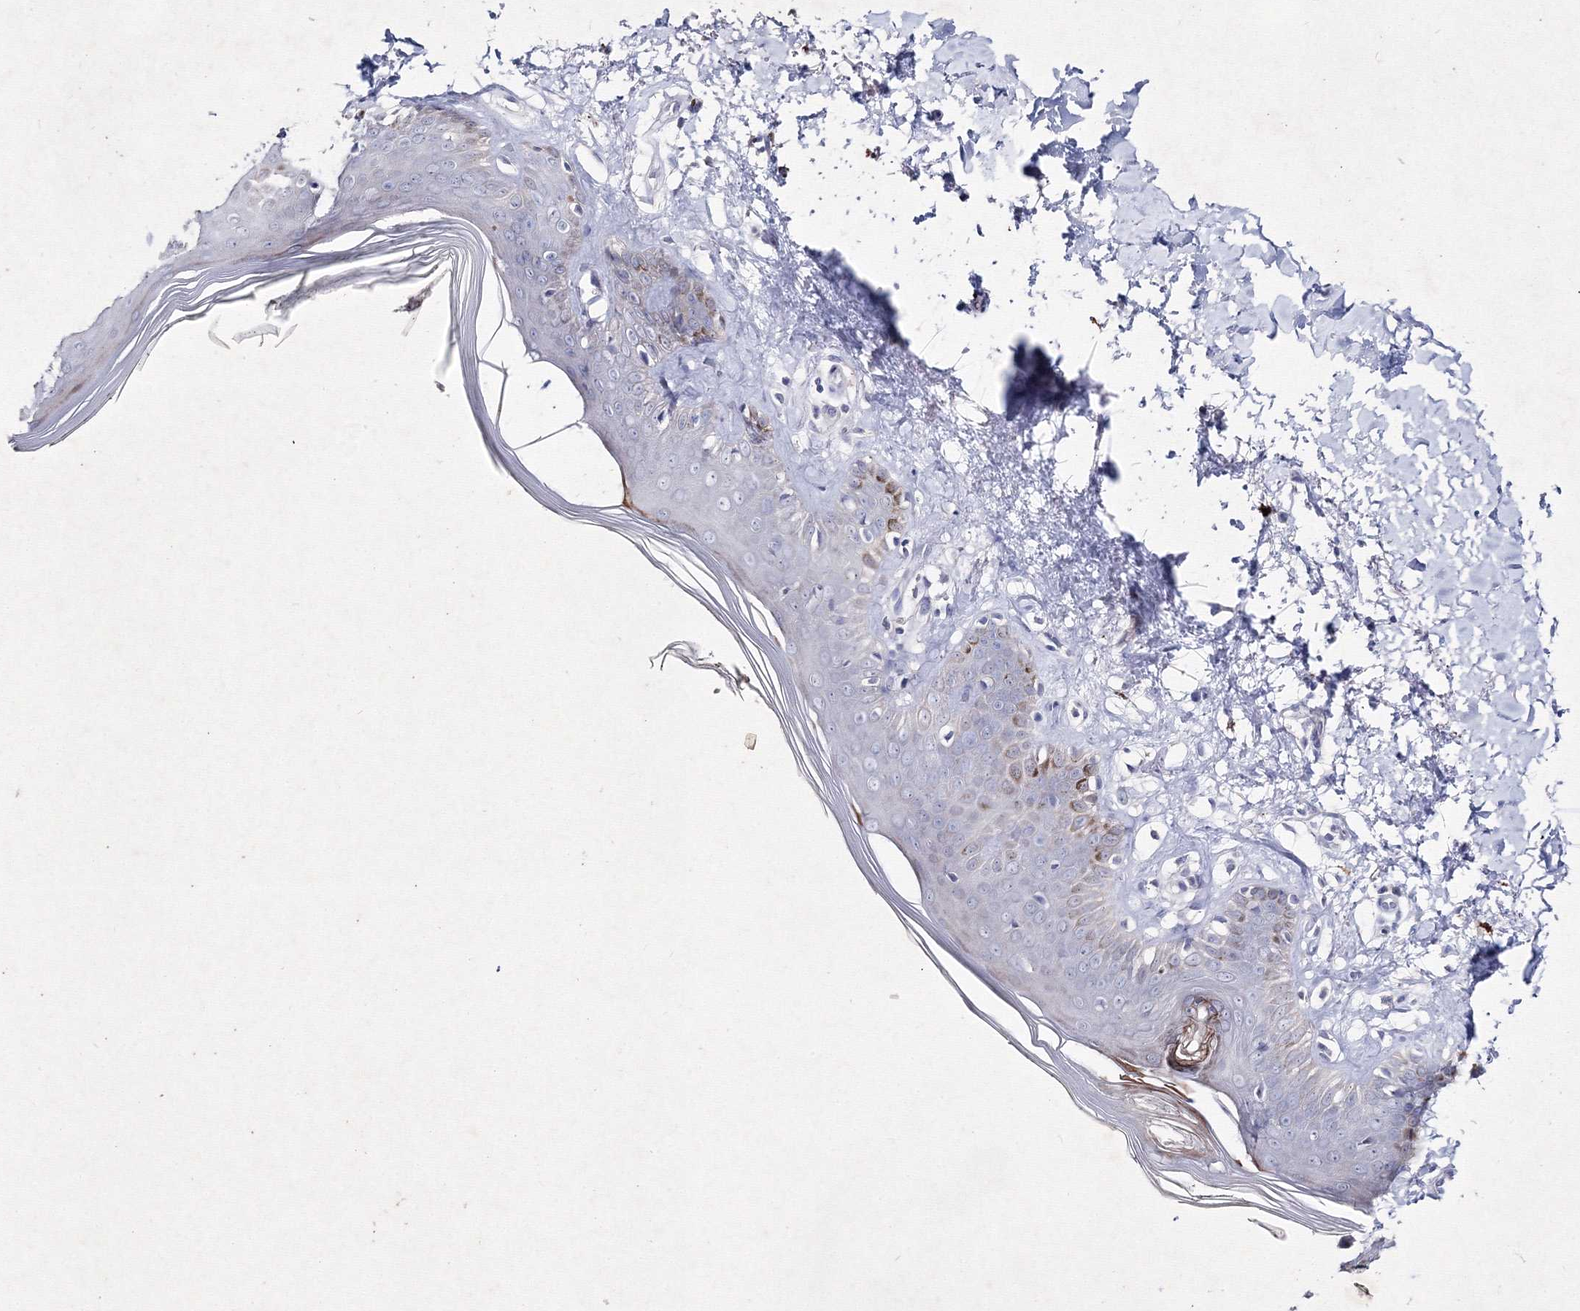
{"staining": {"intensity": "weak", "quantity": ">75%", "location": "cytoplasmic/membranous"}, "tissue": "skin", "cell_type": "Fibroblasts", "image_type": "normal", "snomed": [{"axis": "morphology", "description": "Normal tissue, NOS"}, {"axis": "topography", "description": "Skin"}], "caption": "High-magnification brightfield microscopy of benign skin stained with DAB (brown) and counterstained with hematoxylin (blue). fibroblasts exhibit weak cytoplasmic/membranous staining is present in approximately>75% of cells.", "gene": "SMIM29", "patient": {"sex": "female", "age": 64}}